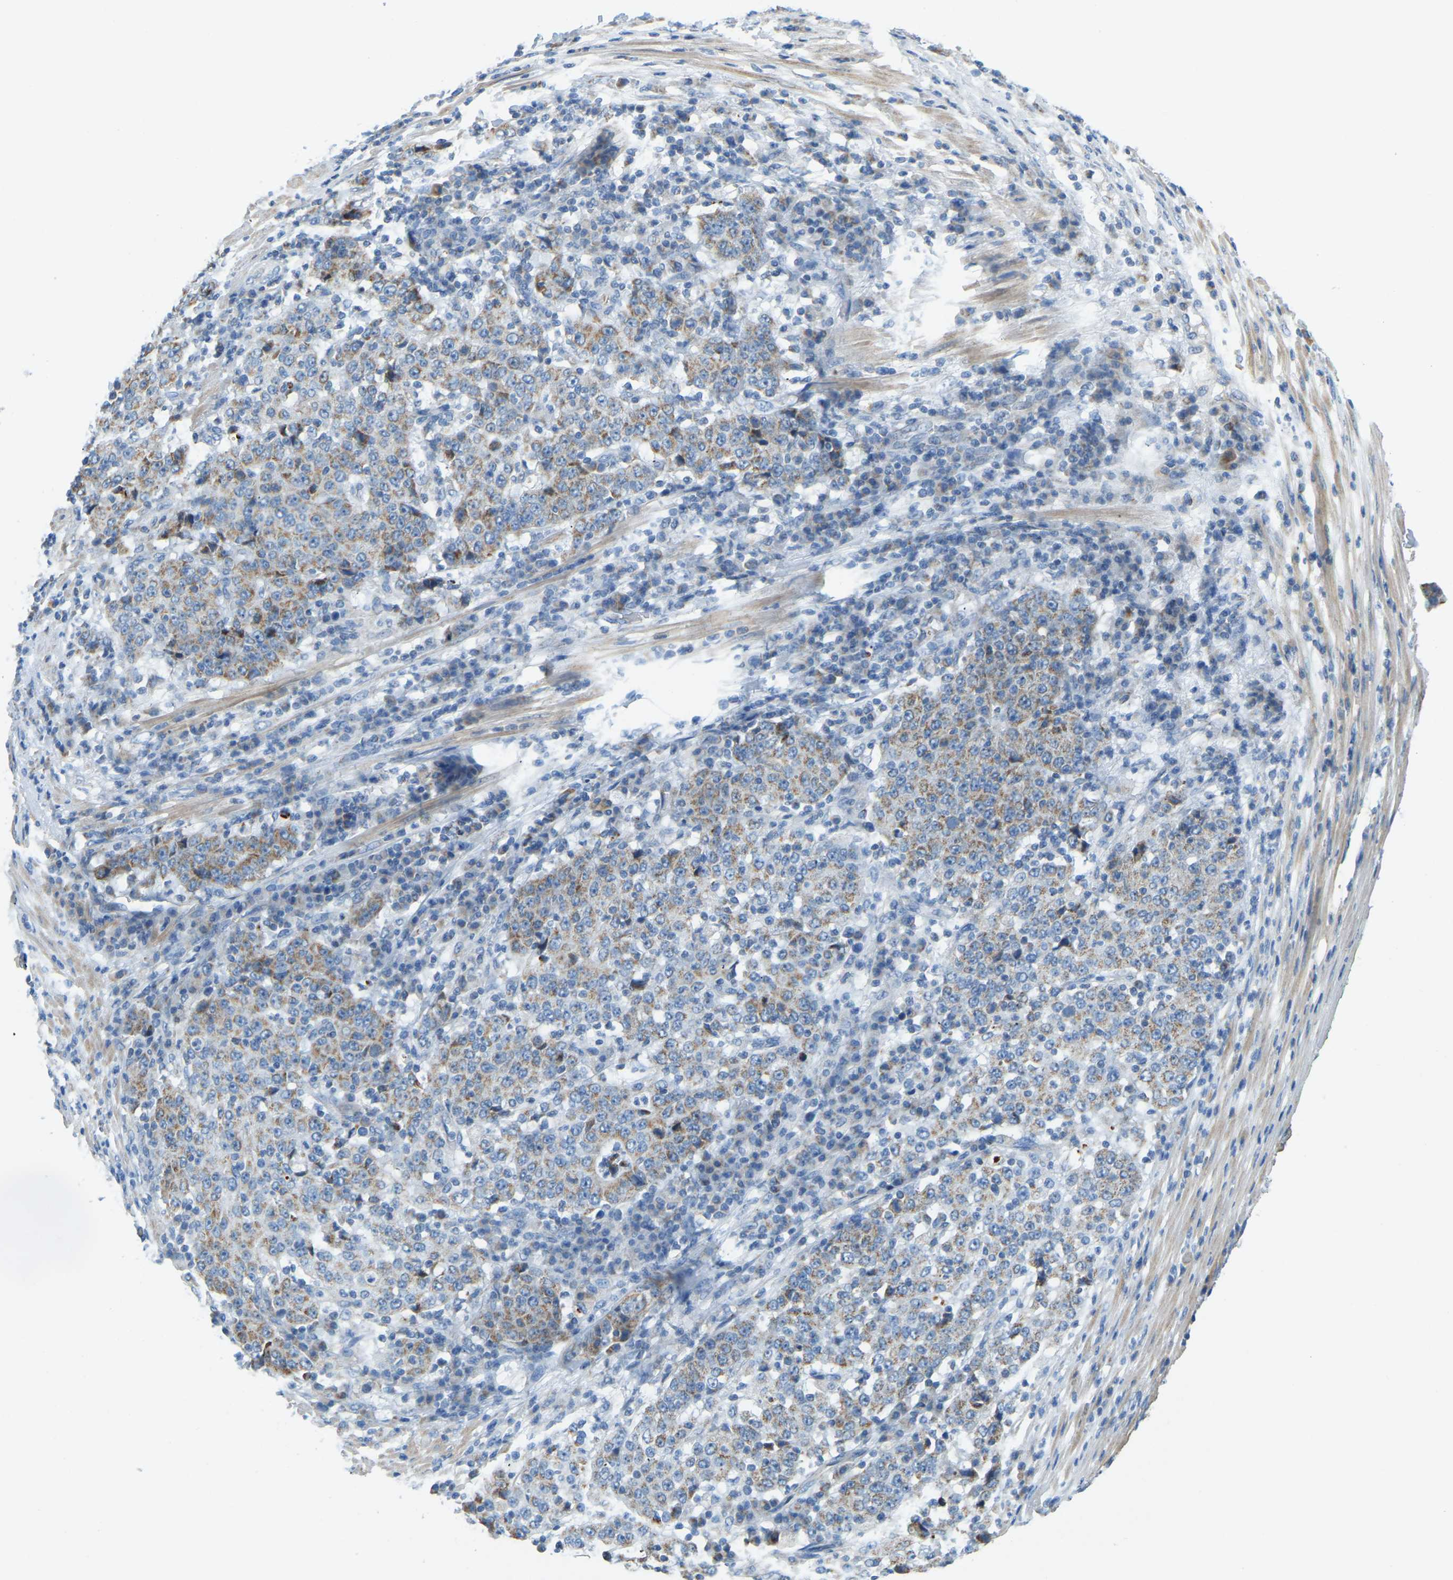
{"staining": {"intensity": "weak", "quantity": "<25%", "location": "cytoplasmic/membranous"}, "tissue": "stomach cancer", "cell_type": "Tumor cells", "image_type": "cancer", "snomed": [{"axis": "morphology", "description": "Adenocarcinoma, NOS"}, {"axis": "topography", "description": "Stomach"}], "caption": "Tumor cells show no significant protein expression in stomach cancer.", "gene": "GDA", "patient": {"sex": "male", "age": 59}}